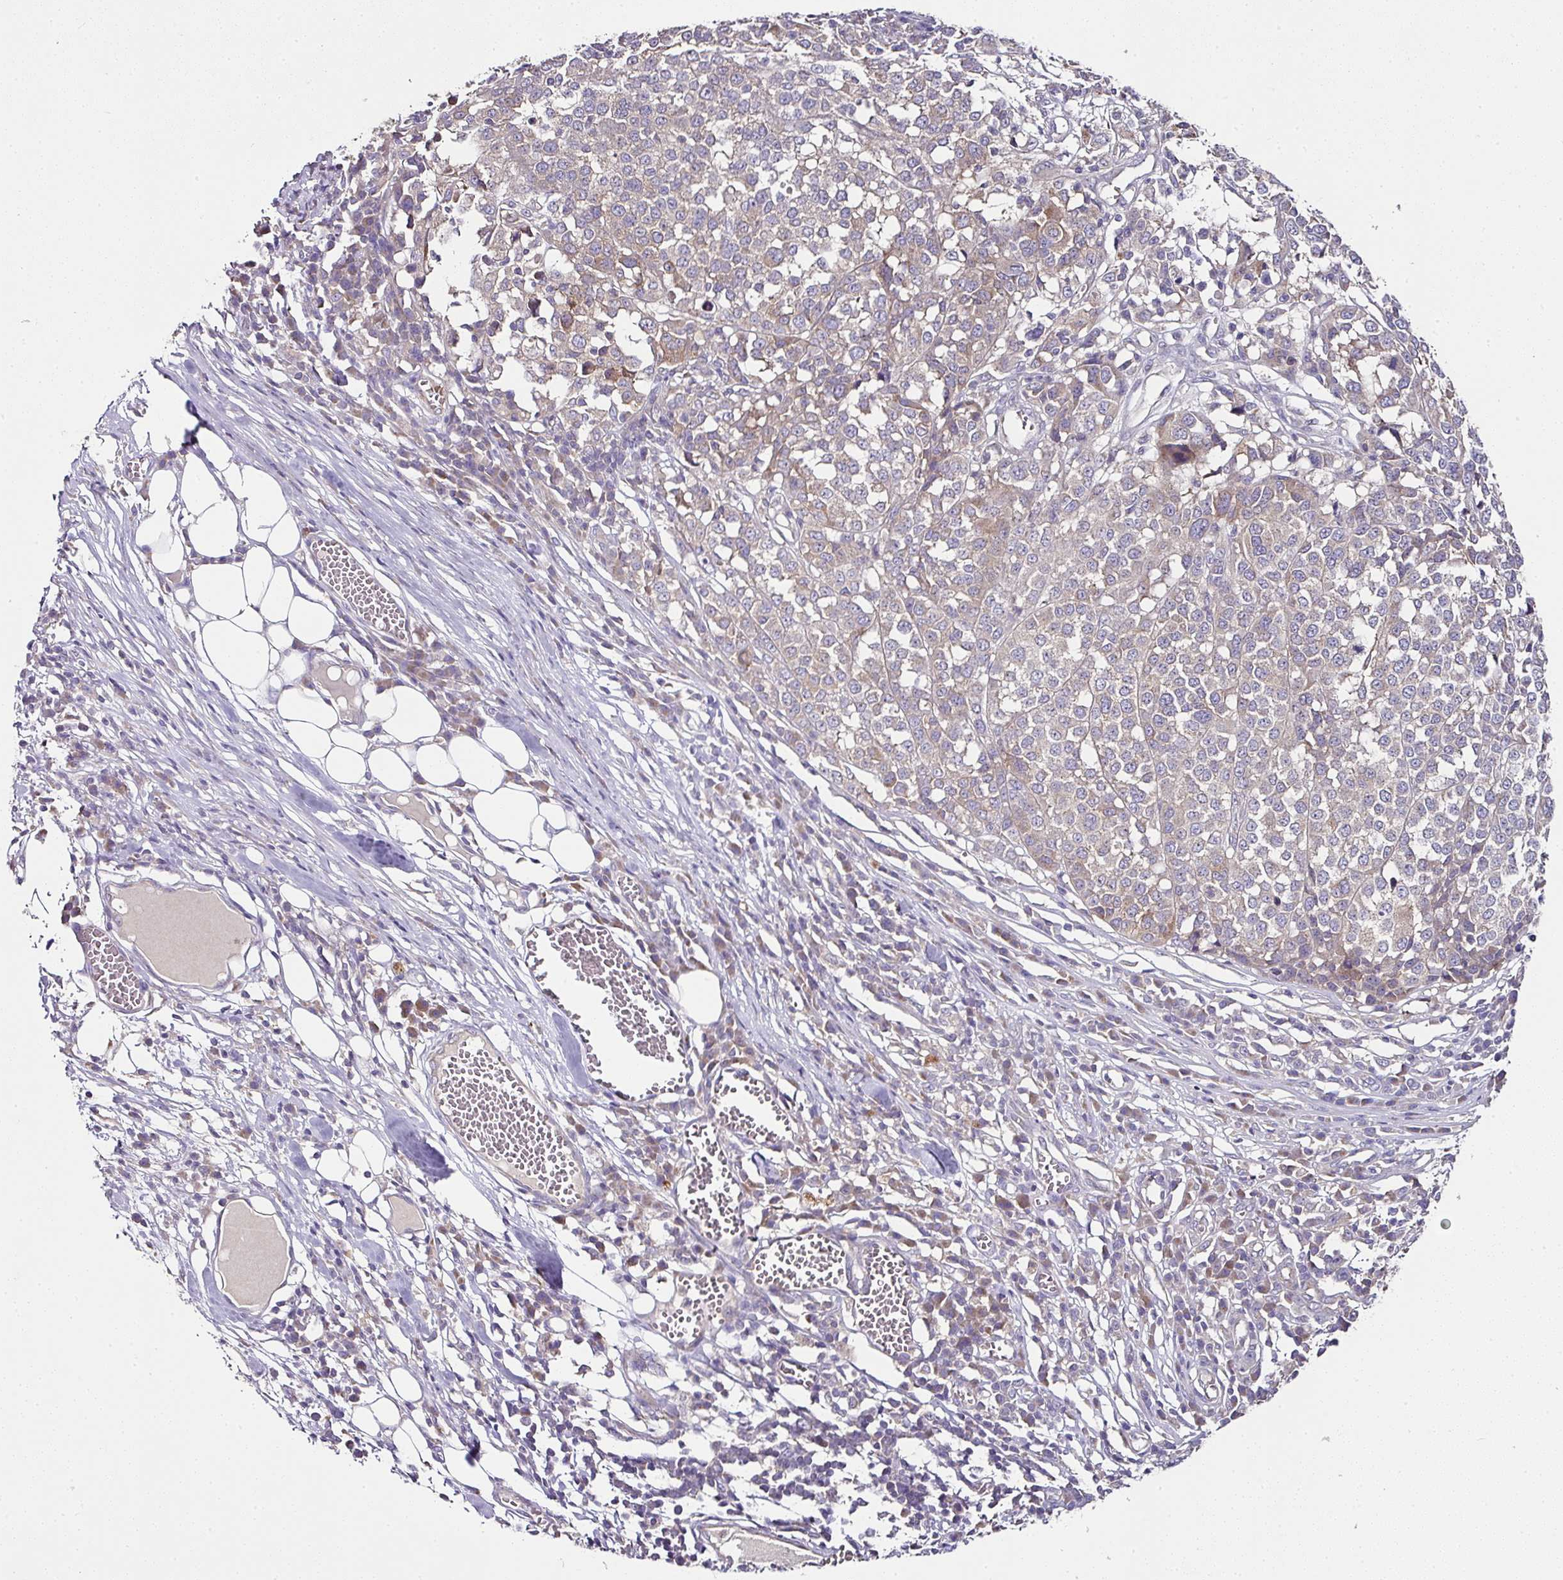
{"staining": {"intensity": "weak", "quantity": "25%-75%", "location": "cytoplasmic/membranous"}, "tissue": "melanoma", "cell_type": "Tumor cells", "image_type": "cancer", "snomed": [{"axis": "morphology", "description": "Malignant melanoma, Metastatic site"}, {"axis": "topography", "description": "Lymph node"}], "caption": "Protein staining shows weak cytoplasmic/membranous expression in about 25%-75% of tumor cells in melanoma.", "gene": "SKIC2", "patient": {"sex": "male", "age": 44}}